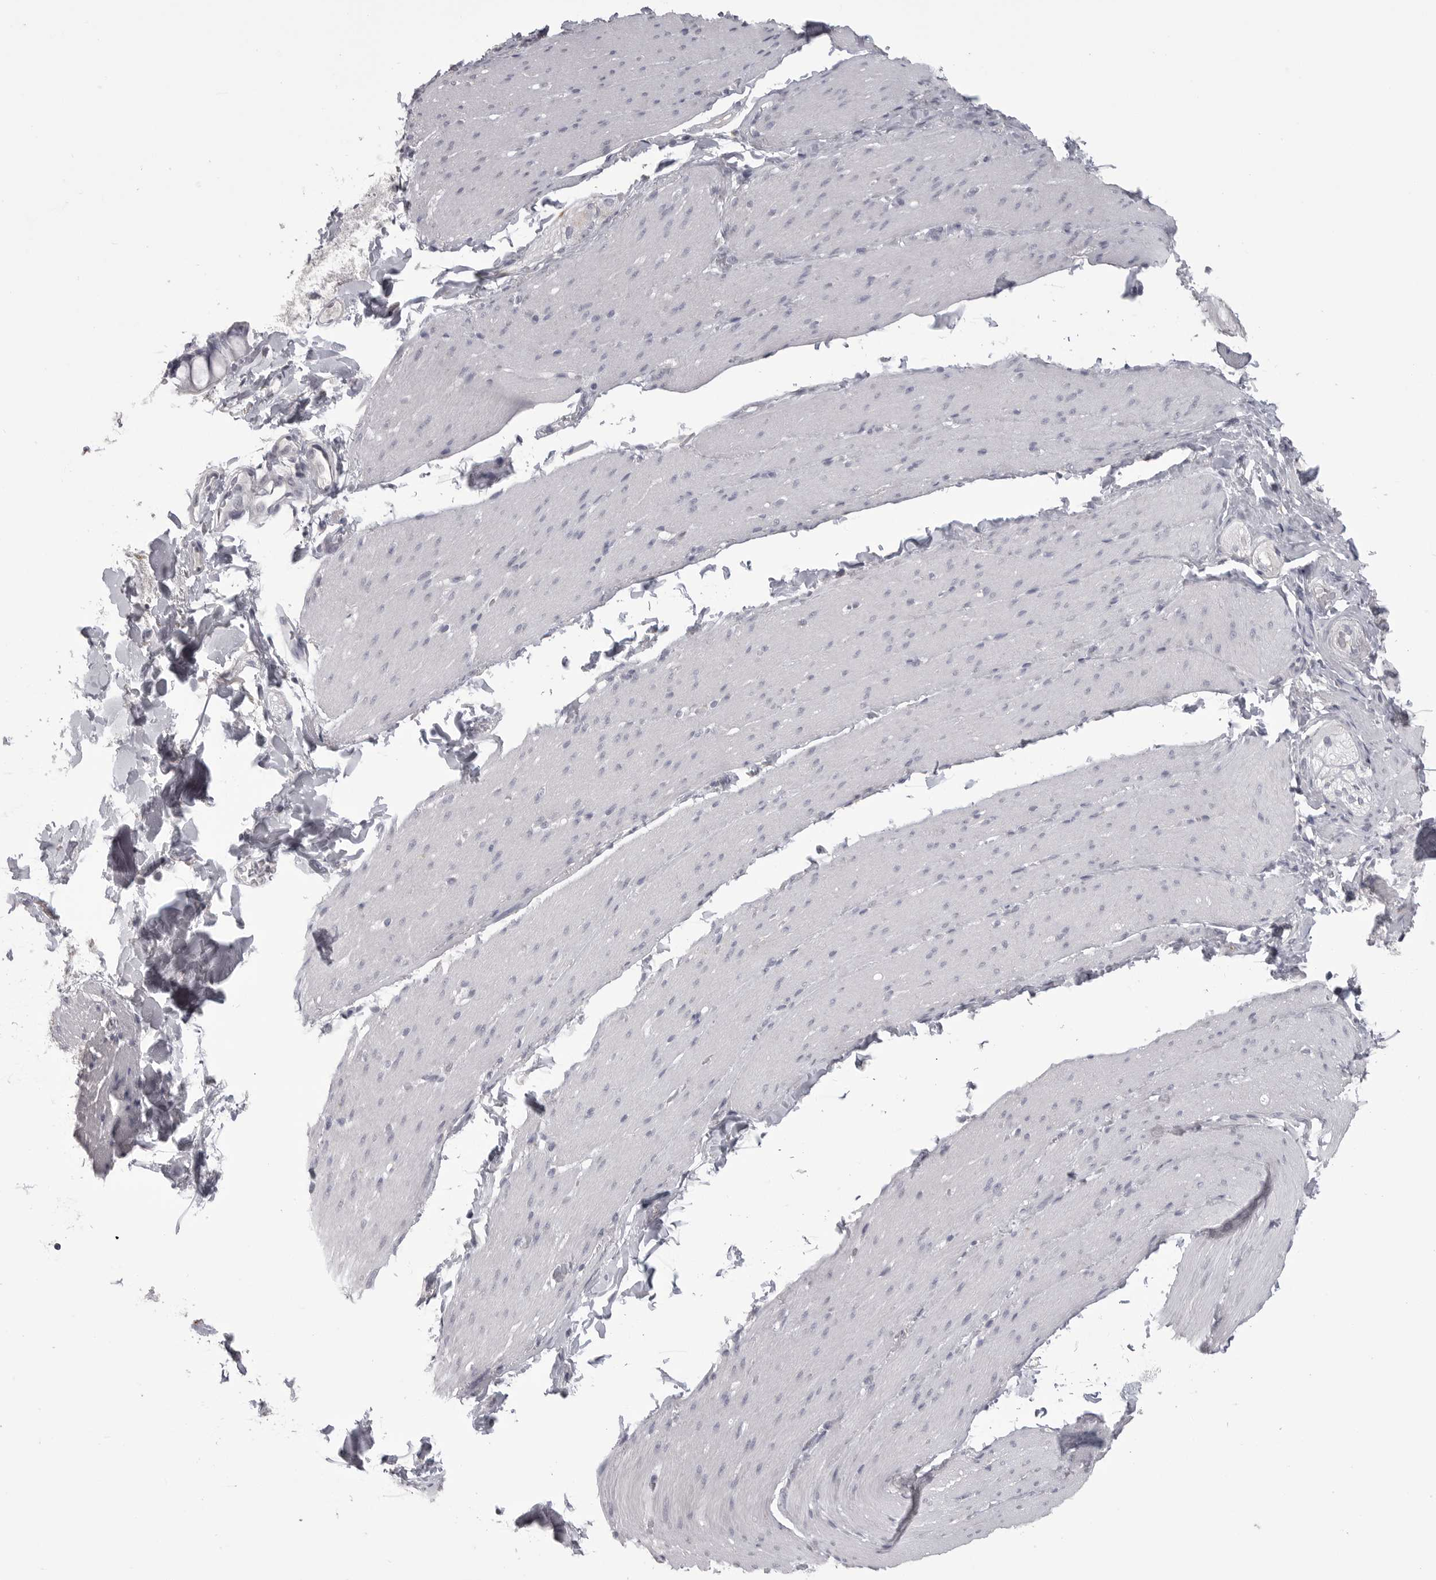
{"staining": {"intensity": "negative", "quantity": "none", "location": "none"}, "tissue": "smooth muscle", "cell_type": "Smooth muscle cells", "image_type": "normal", "snomed": [{"axis": "morphology", "description": "Normal tissue, NOS"}, {"axis": "topography", "description": "Smooth muscle"}, {"axis": "topography", "description": "Small intestine"}], "caption": "Protein analysis of normal smooth muscle displays no significant expression in smooth muscle cells. (DAB IHC visualized using brightfield microscopy, high magnification).", "gene": "TIMP1", "patient": {"sex": "female", "age": 84}}